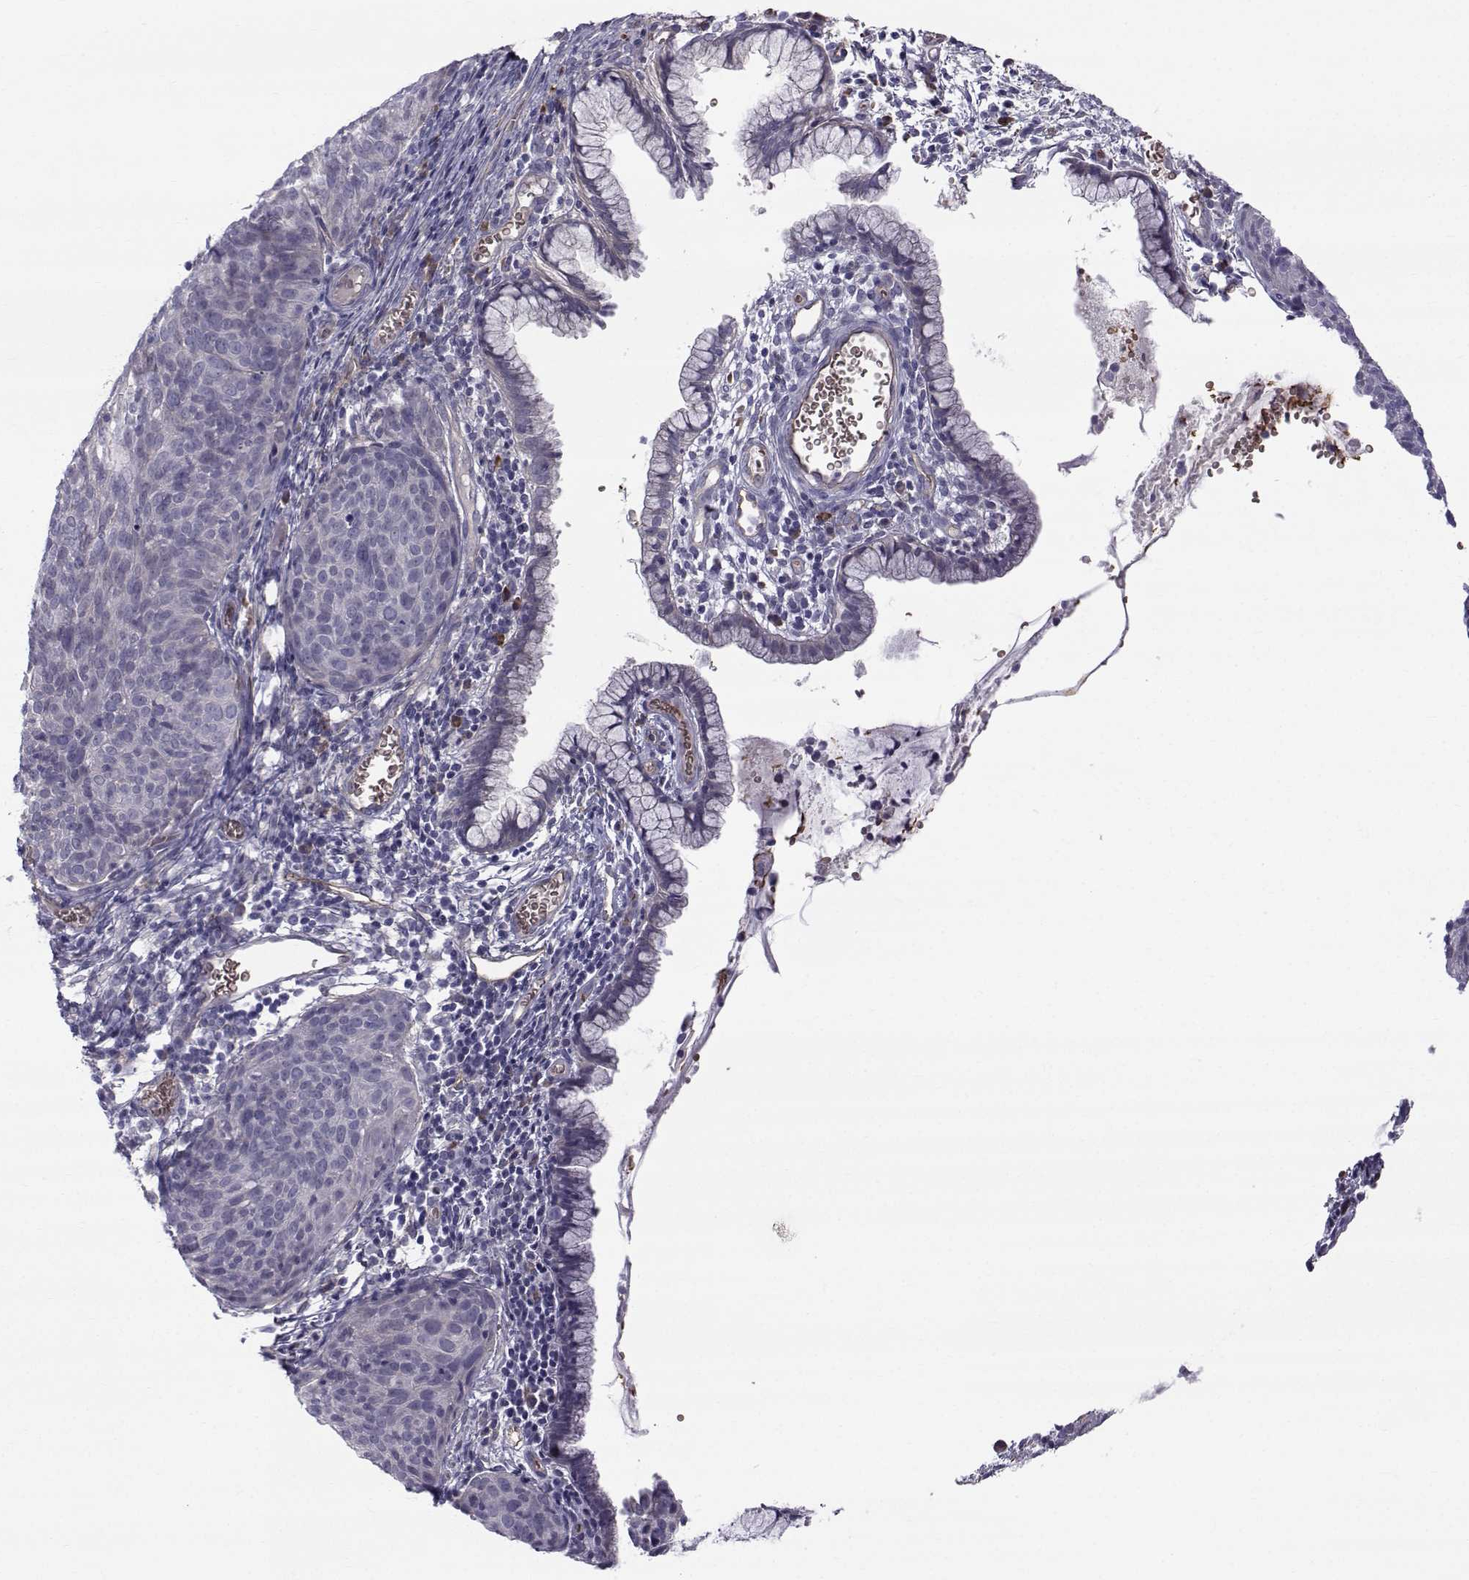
{"staining": {"intensity": "negative", "quantity": "none", "location": "none"}, "tissue": "cervical cancer", "cell_type": "Tumor cells", "image_type": "cancer", "snomed": [{"axis": "morphology", "description": "Squamous cell carcinoma, NOS"}, {"axis": "topography", "description": "Cervix"}], "caption": "Immunohistochemical staining of human cervical cancer (squamous cell carcinoma) shows no significant staining in tumor cells. (DAB (3,3'-diaminobenzidine) immunohistochemistry (IHC), high magnification).", "gene": "QPCT", "patient": {"sex": "female", "age": 39}}